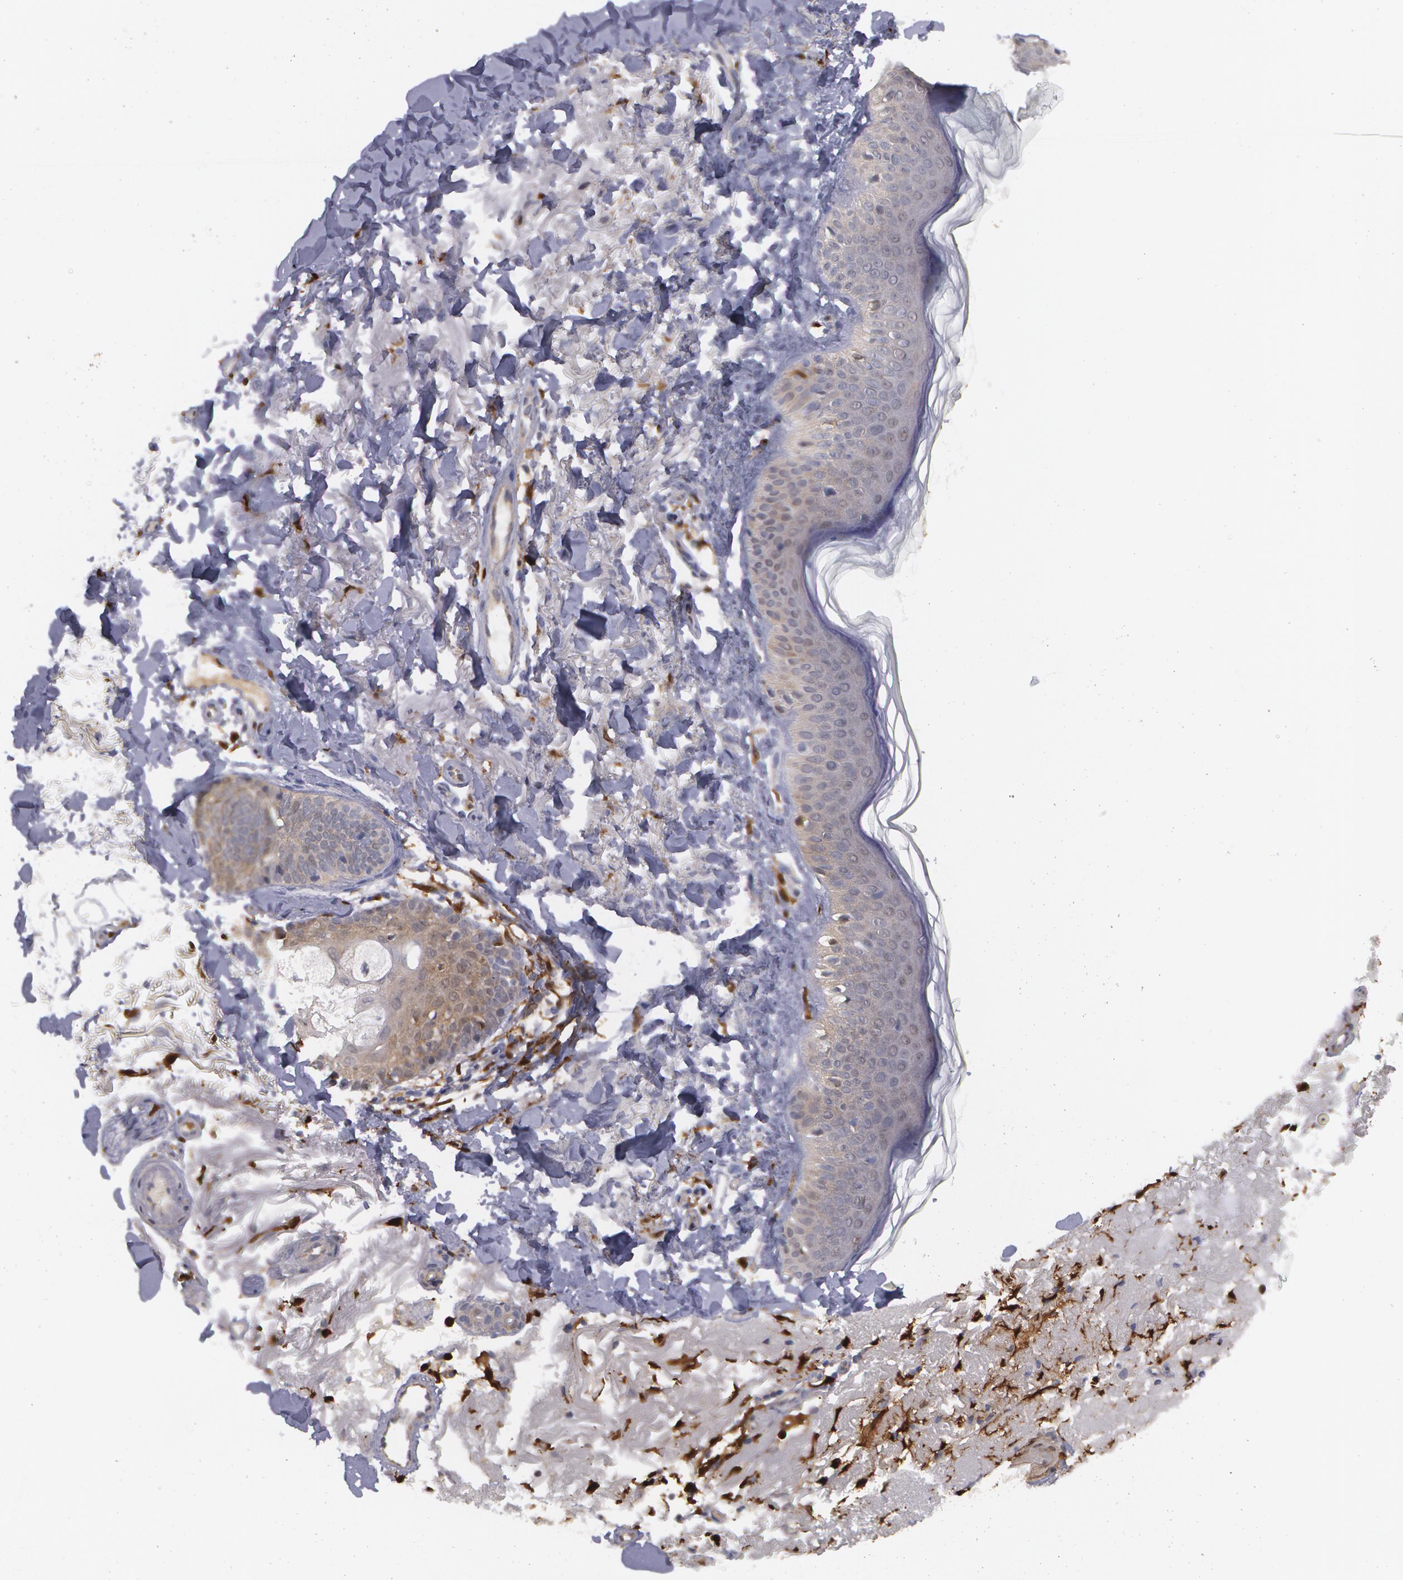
{"staining": {"intensity": "moderate", "quantity": "25%-75%", "location": "cytoplasmic/membranous,nuclear"}, "tissue": "skin", "cell_type": "Fibroblasts", "image_type": "normal", "snomed": [{"axis": "morphology", "description": "Normal tissue, NOS"}, {"axis": "morphology", "description": "Neoplasm, benign, NOS"}, {"axis": "topography", "description": "Skin"}], "caption": "Moderate cytoplasmic/membranous,nuclear positivity for a protein is identified in approximately 25%-75% of fibroblasts of benign skin using IHC.", "gene": "SYK", "patient": {"sex": "female", "age": 53}}